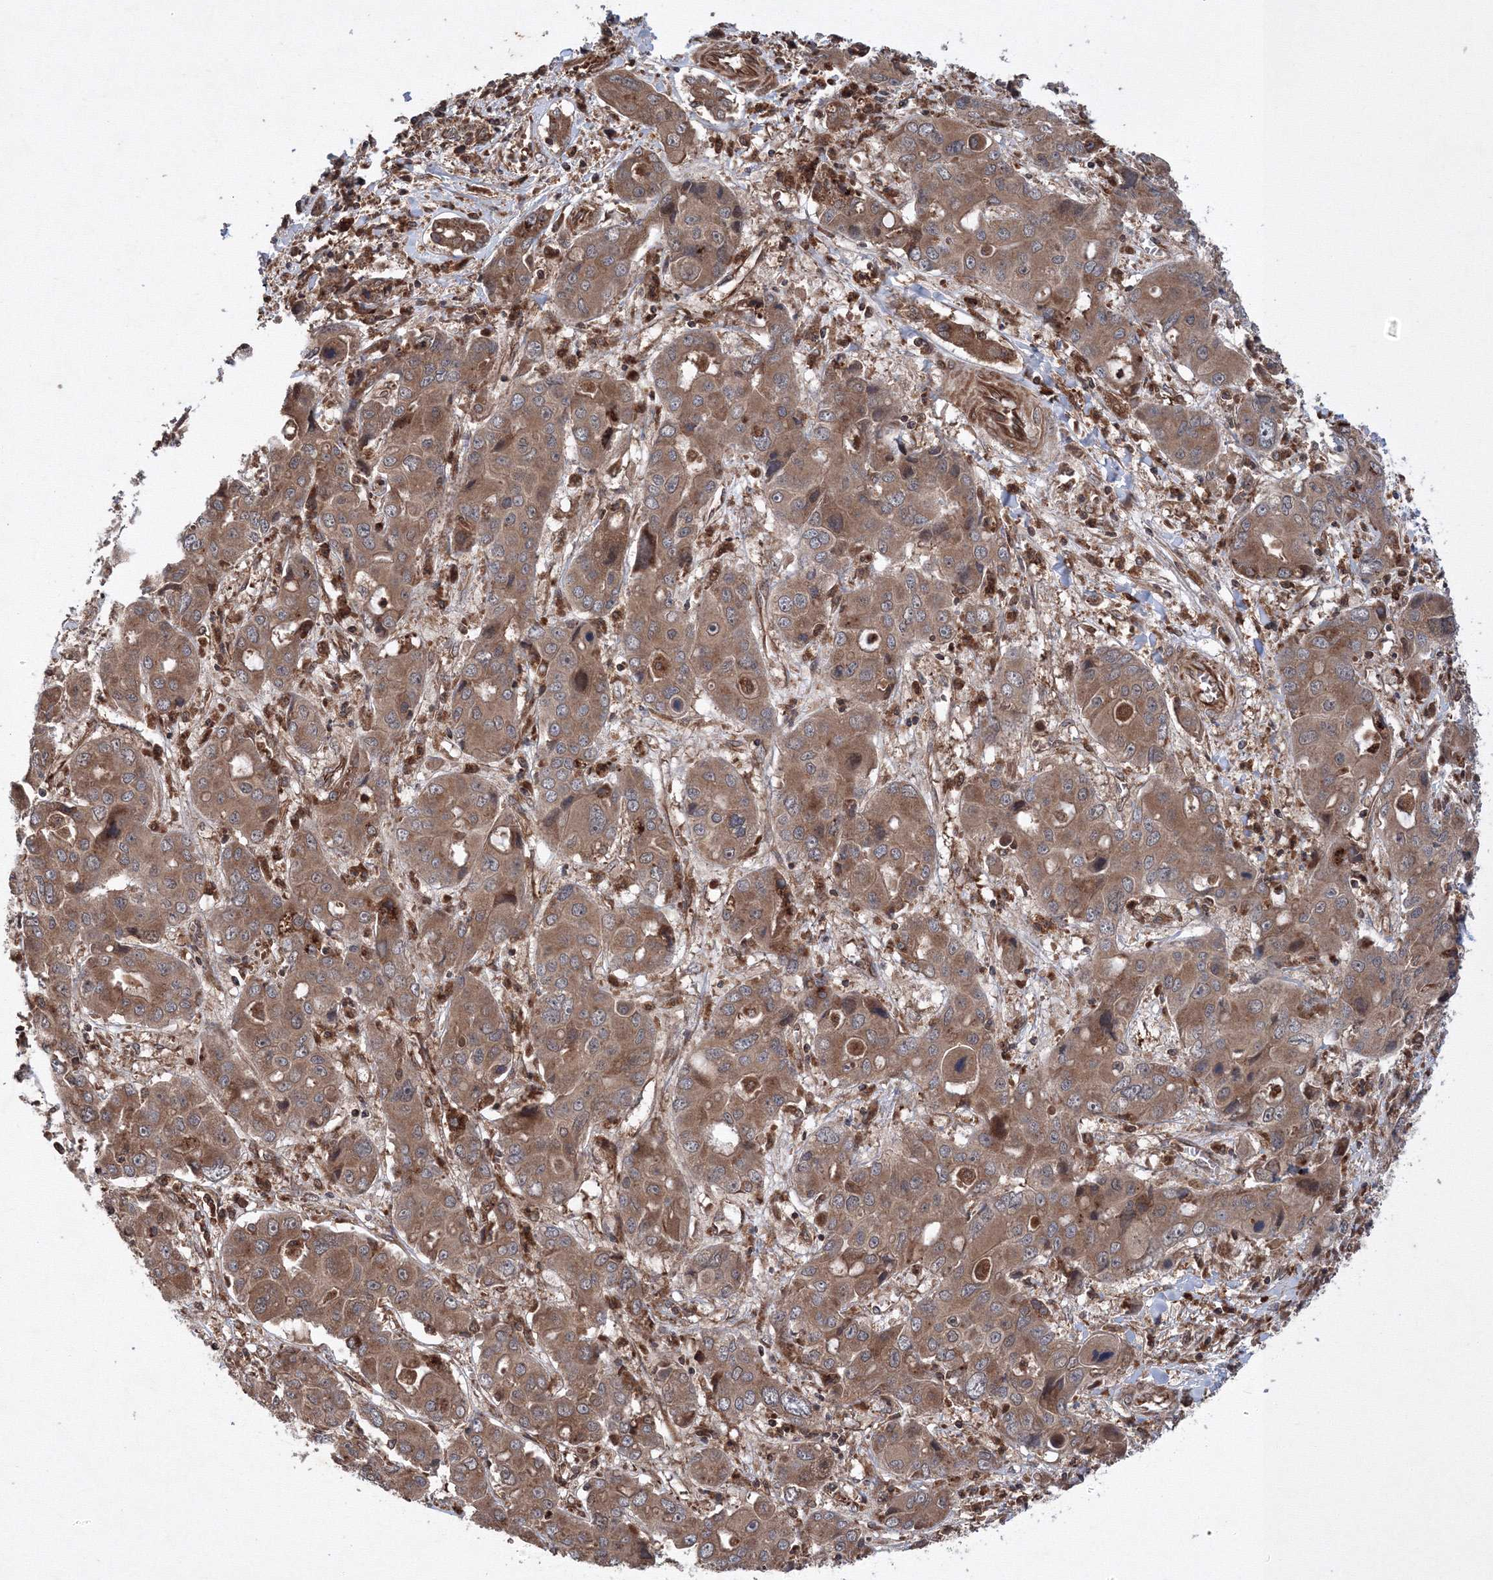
{"staining": {"intensity": "moderate", "quantity": ">75%", "location": "cytoplasmic/membranous"}, "tissue": "liver cancer", "cell_type": "Tumor cells", "image_type": "cancer", "snomed": [{"axis": "morphology", "description": "Cholangiocarcinoma"}, {"axis": "topography", "description": "Liver"}], "caption": "Liver cancer (cholangiocarcinoma) was stained to show a protein in brown. There is medium levels of moderate cytoplasmic/membranous expression in about >75% of tumor cells. The protein of interest is stained brown, and the nuclei are stained in blue (DAB (3,3'-diaminobenzidine) IHC with brightfield microscopy, high magnification).", "gene": "ATG3", "patient": {"sex": "male", "age": 67}}